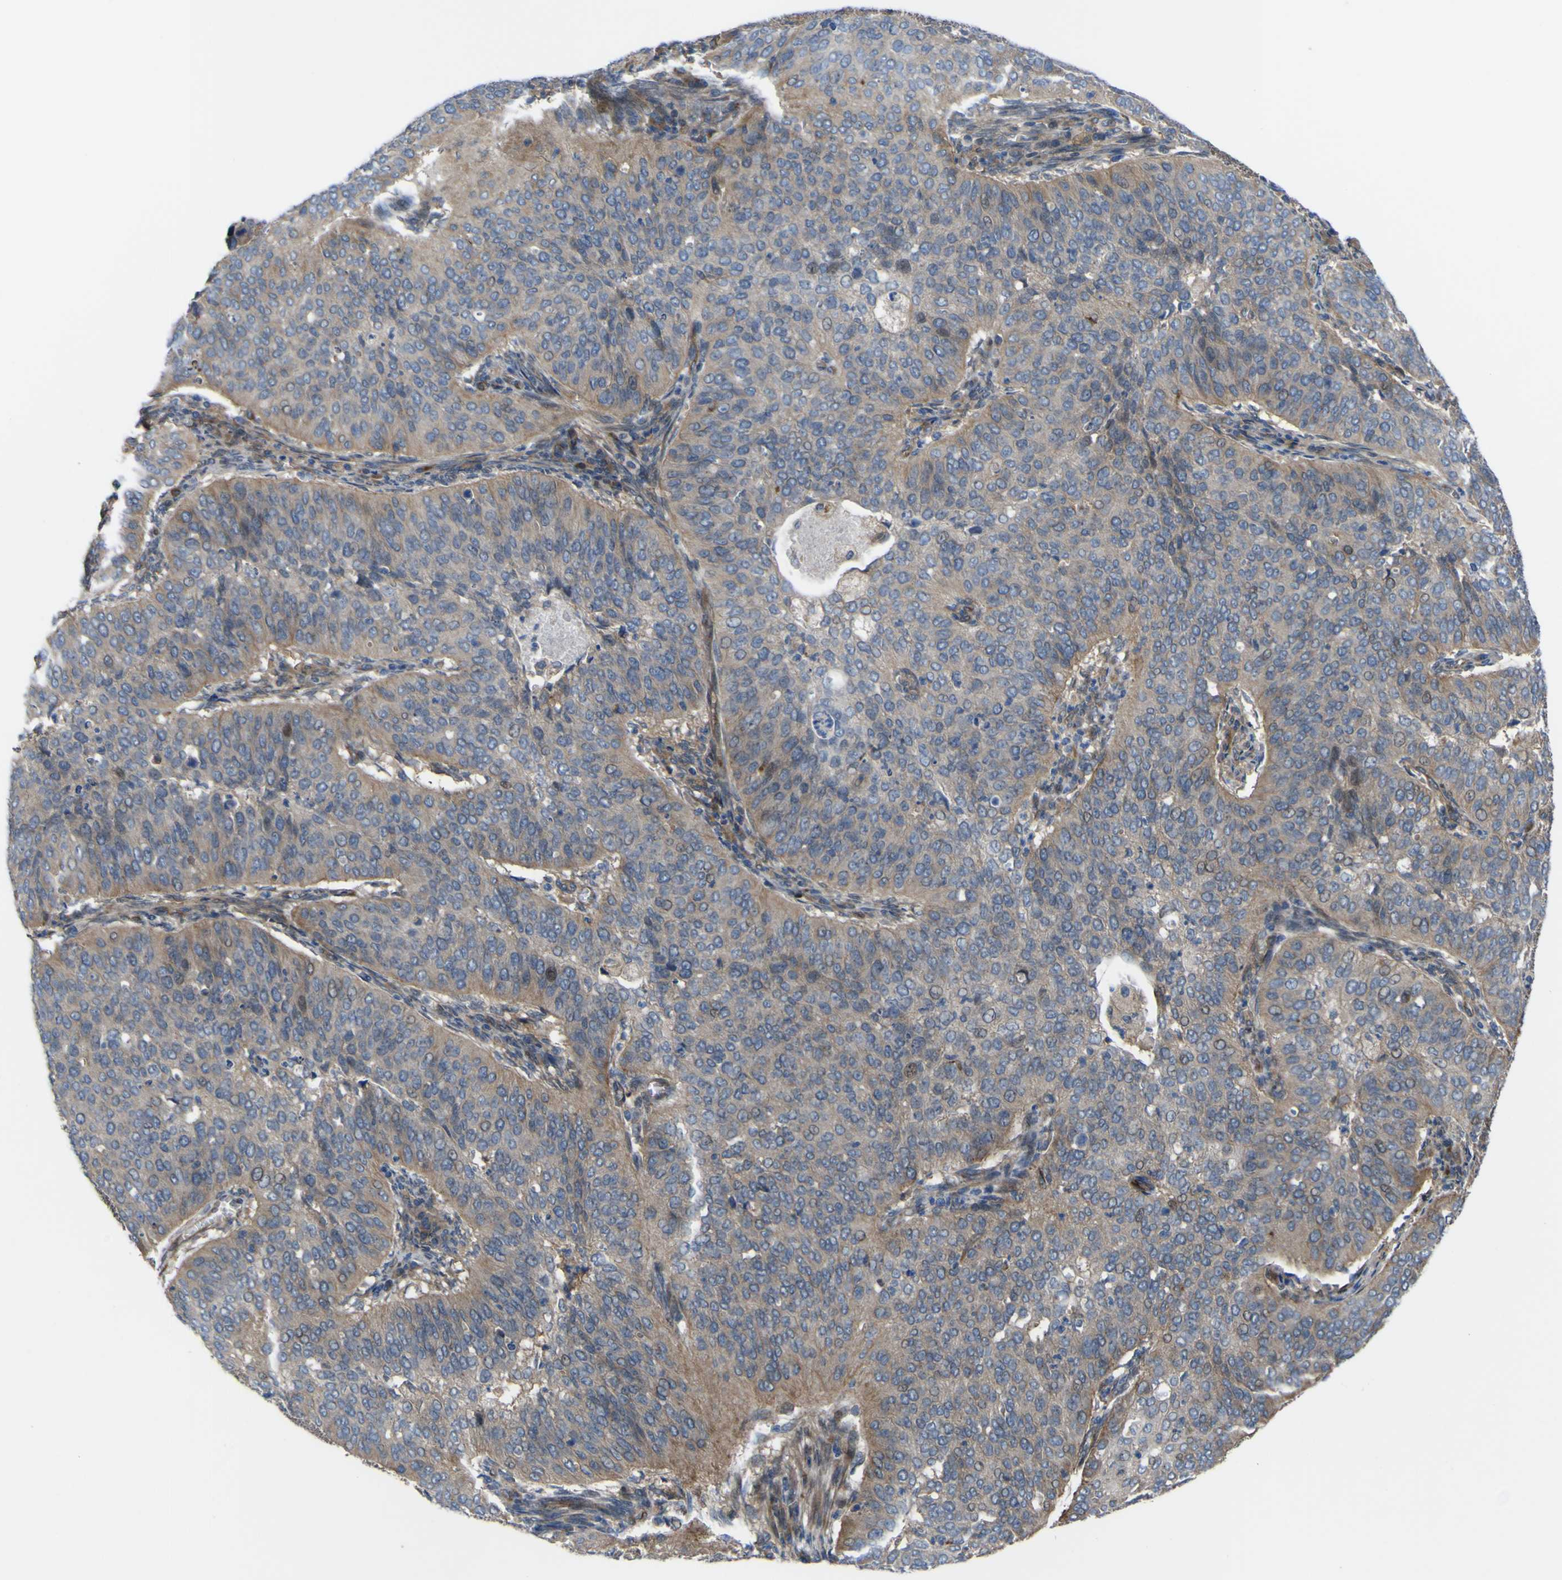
{"staining": {"intensity": "weak", "quantity": ">75%", "location": "cytoplasmic/membranous"}, "tissue": "cervical cancer", "cell_type": "Tumor cells", "image_type": "cancer", "snomed": [{"axis": "morphology", "description": "Normal tissue, NOS"}, {"axis": "morphology", "description": "Squamous cell carcinoma, NOS"}, {"axis": "topography", "description": "Cervix"}], "caption": "Immunohistochemical staining of human squamous cell carcinoma (cervical) shows weak cytoplasmic/membranous protein expression in about >75% of tumor cells.", "gene": "FBXO30", "patient": {"sex": "female", "age": 39}}